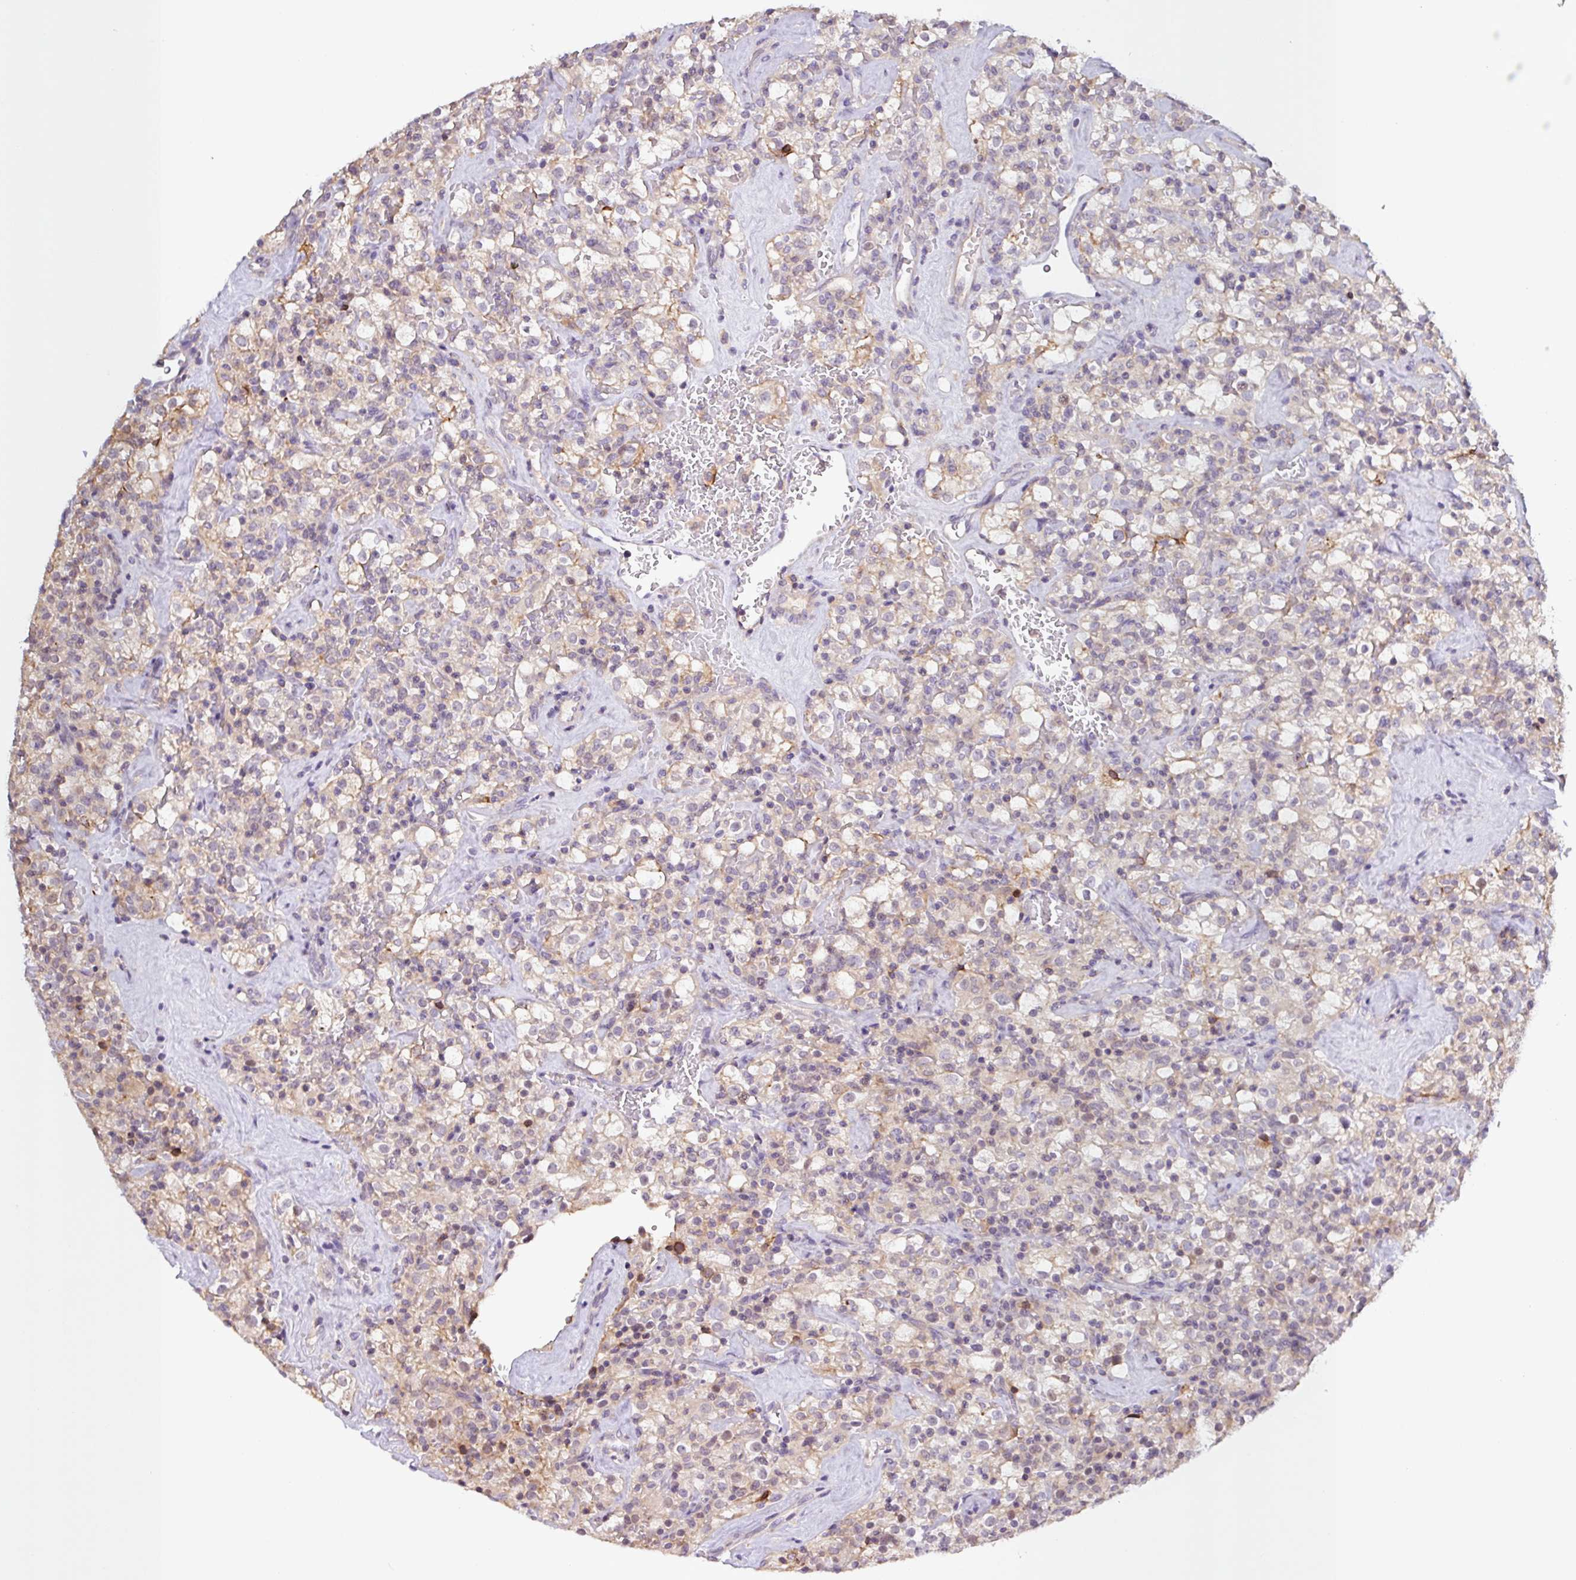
{"staining": {"intensity": "weak", "quantity": "25%-75%", "location": "cytoplasmic/membranous"}, "tissue": "renal cancer", "cell_type": "Tumor cells", "image_type": "cancer", "snomed": [{"axis": "morphology", "description": "Adenocarcinoma, NOS"}, {"axis": "topography", "description": "Kidney"}], "caption": "Immunohistochemical staining of human renal cancer (adenocarcinoma) reveals weak cytoplasmic/membranous protein positivity in about 25%-75% of tumor cells. (Stains: DAB in brown, nuclei in blue, Microscopy: brightfield microscopy at high magnification).", "gene": "SFTPB", "patient": {"sex": "female", "age": 74}}